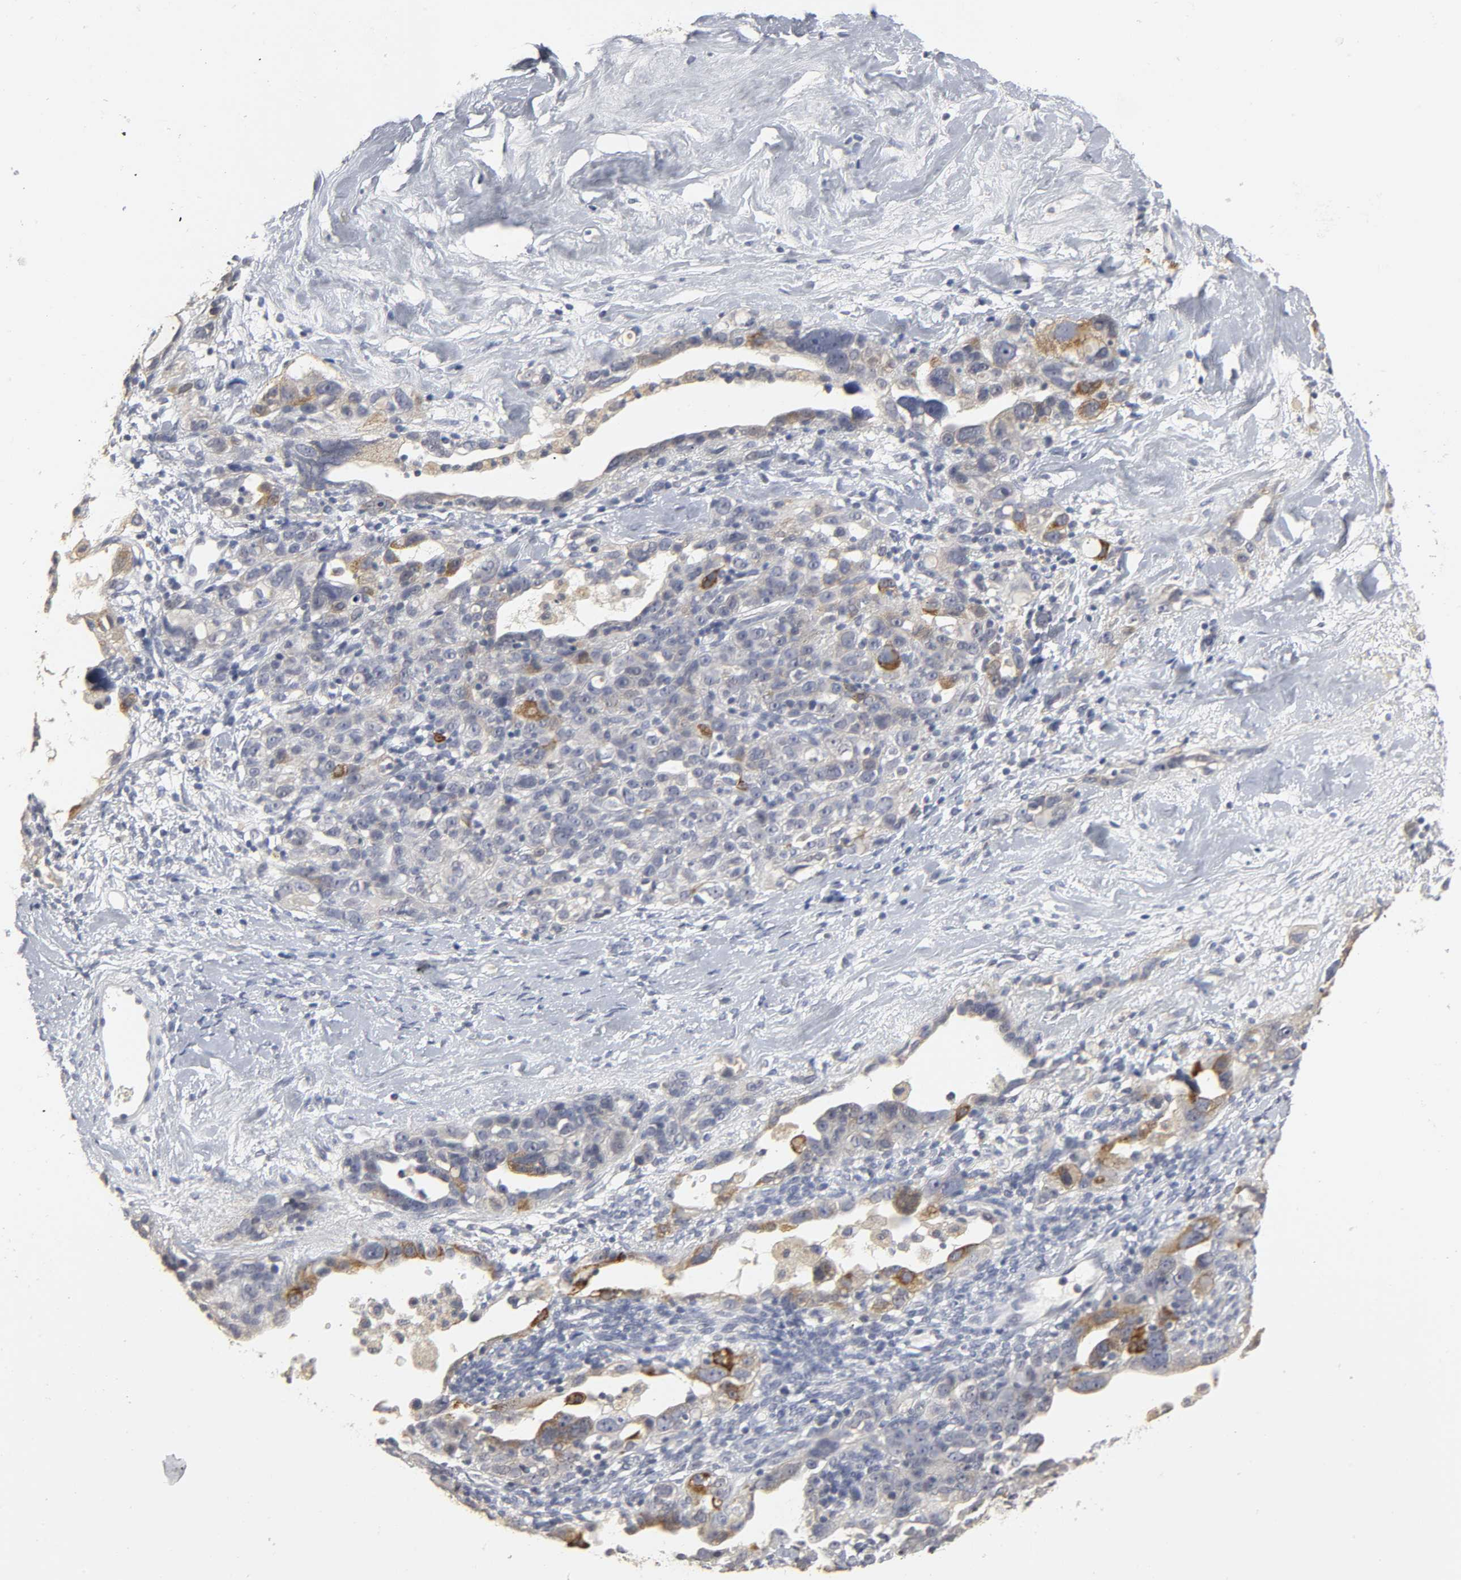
{"staining": {"intensity": "moderate", "quantity": "25%-75%", "location": "cytoplasmic/membranous"}, "tissue": "ovarian cancer", "cell_type": "Tumor cells", "image_type": "cancer", "snomed": [{"axis": "morphology", "description": "Cystadenocarcinoma, serous, NOS"}, {"axis": "topography", "description": "Ovary"}], "caption": "Protein staining by immunohistochemistry displays moderate cytoplasmic/membranous positivity in about 25%-75% of tumor cells in ovarian serous cystadenocarcinoma.", "gene": "TCAP", "patient": {"sex": "female", "age": 66}}